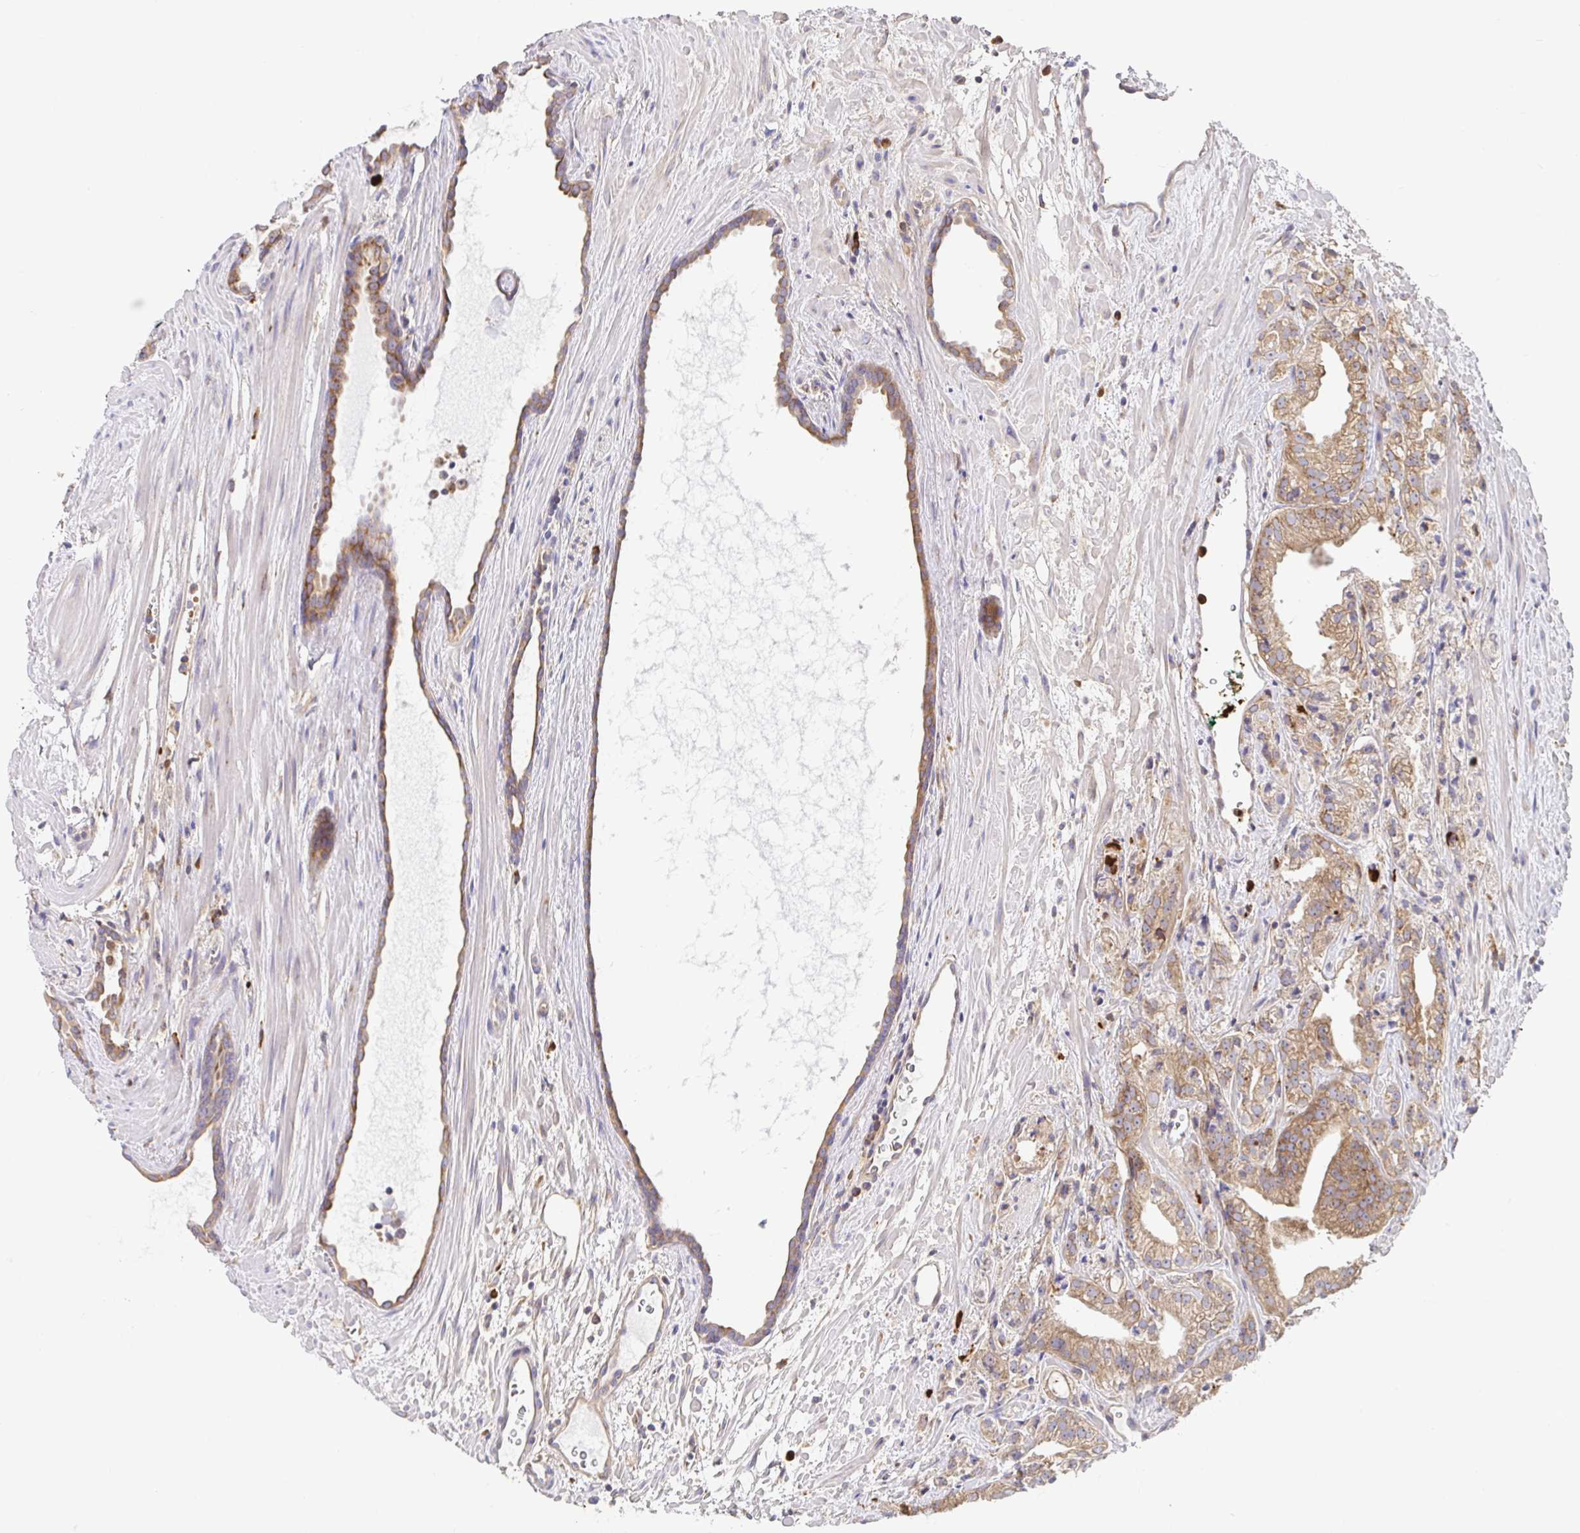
{"staining": {"intensity": "moderate", "quantity": ">75%", "location": "cytoplasmic/membranous"}, "tissue": "prostate cancer", "cell_type": "Tumor cells", "image_type": "cancer", "snomed": [{"axis": "morphology", "description": "Adenocarcinoma, High grade"}, {"axis": "topography", "description": "Prostate"}], "caption": "Immunohistochemical staining of human prostate cancer (high-grade adenocarcinoma) demonstrates medium levels of moderate cytoplasmic/membranous protein expression in approximately >75% of tumor cells. (IHC, brightfield microscopy, high magnification).", "gene": "PDPK1", "patient": {"sex": "male", "age": 68}}